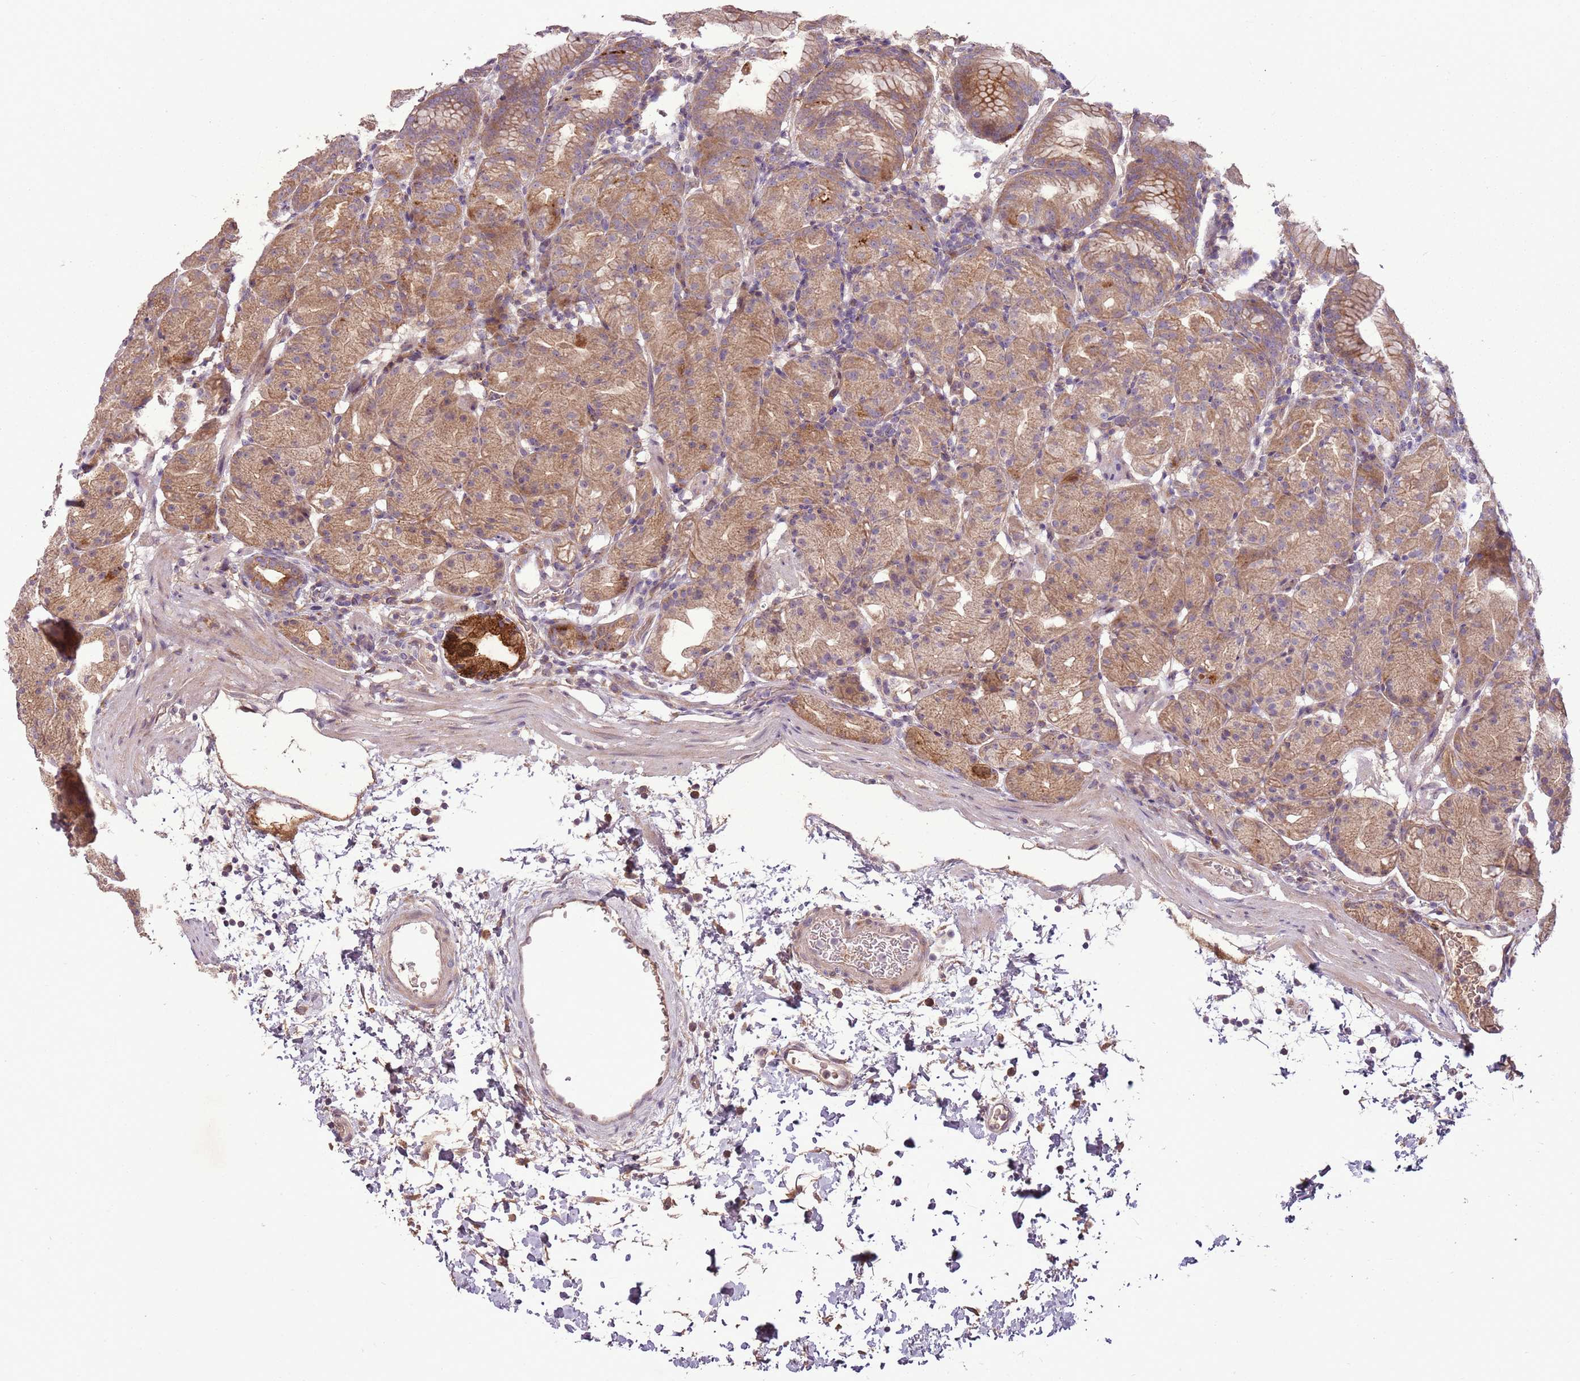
{"staining": {"intensity": "moderate", "quantity": ">75%", "location": "cytoplasmic/membranous"}, "tissue": "stomach", "cell_type": "Glandular cells", "image_type": "normal", "snomed": [{"axis": "morphology", "description": "Normal tissue, NOS"}, {"axis": "topography", "description": "Stomach, upper"}], "caption": "Immunohistochemical staining of normal stomach exhibits moderate cytoplasmic/membranous protein expression in approximately >75% of glandular cells. (IHC, brightfield microscopy, high magnification).", "gene": "ANKRD24", "patient": {"sex": "male", "age": 48}}